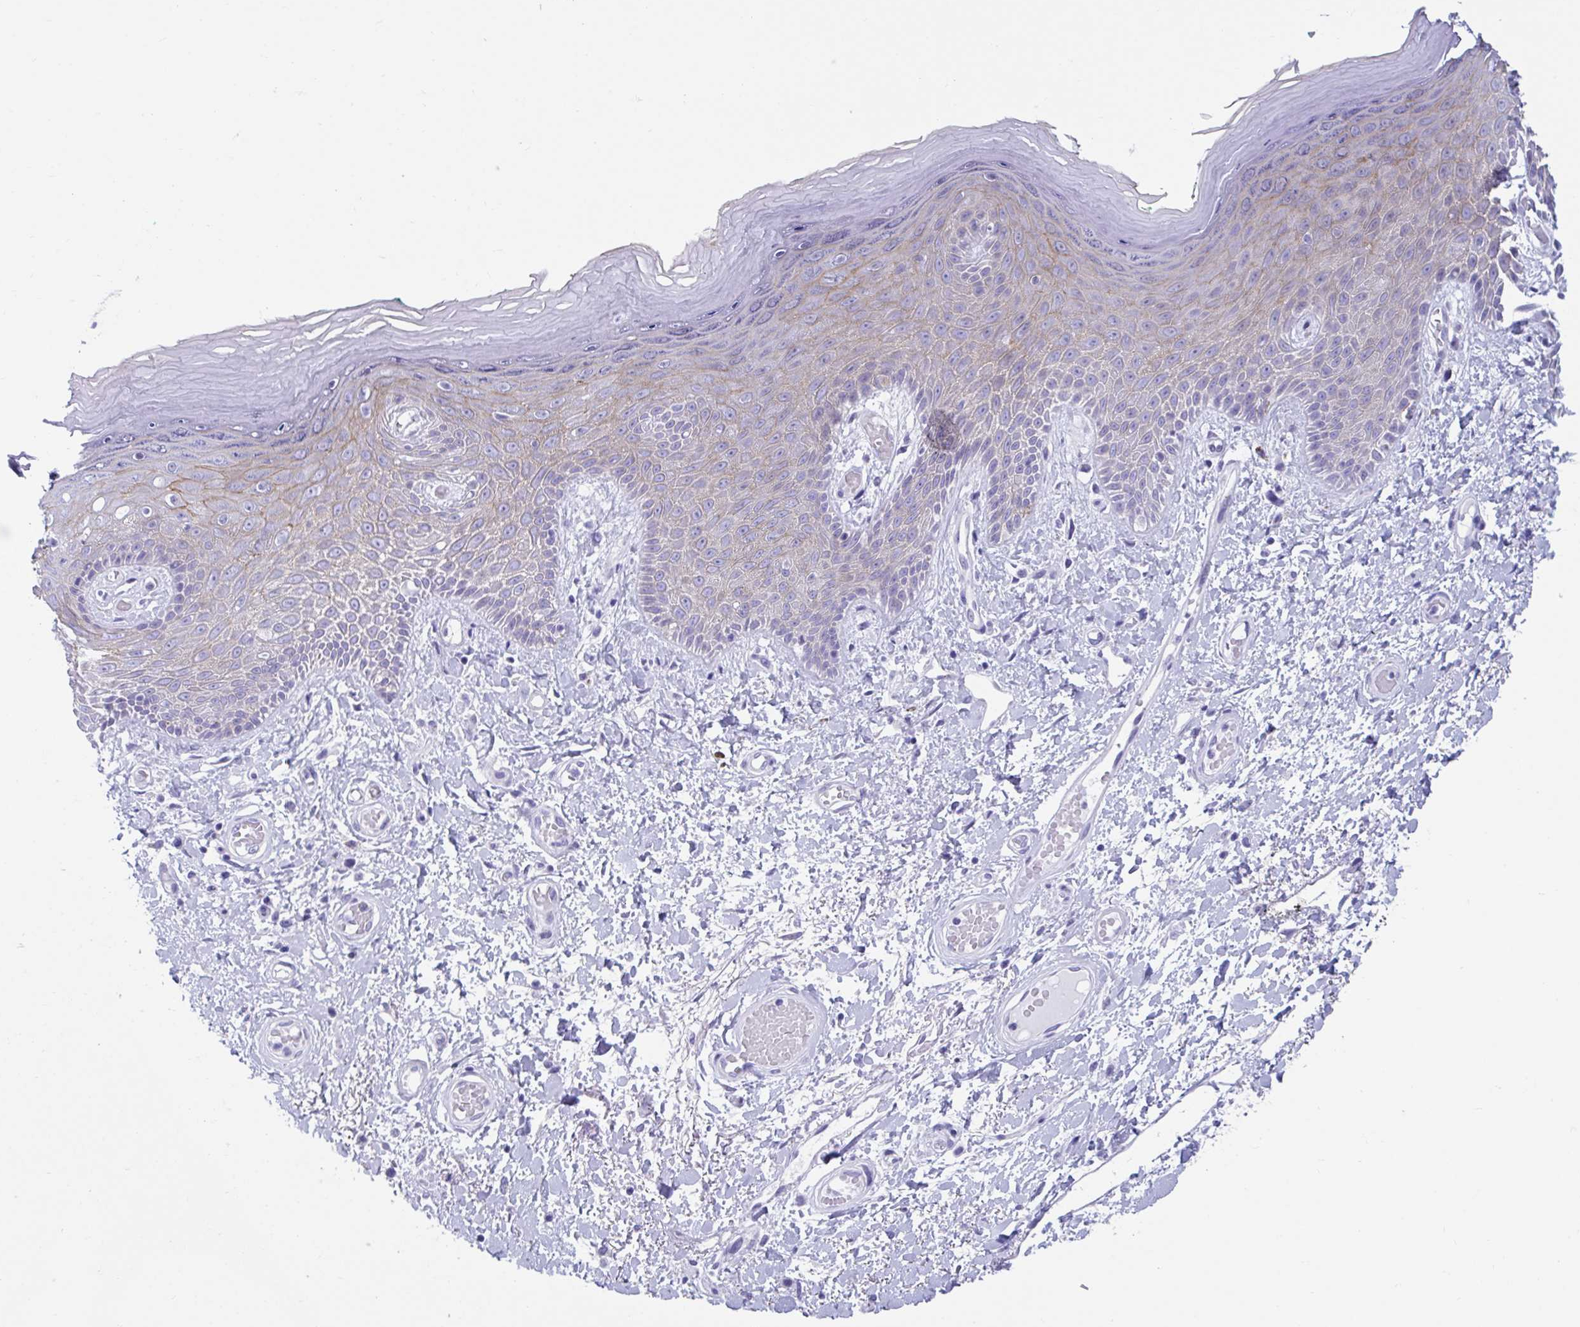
{"staining": {"intensity": "moderate", "quantity": "<25%", "location": "cytoplasmic/membranous"}, "tissue": "skin", "cell_type": "Epidermal cells", "image_type": "normal", "snomed": [{"axis": "morphology", "description": "Normal tissue, NOS"}, {"axis": "topography", "description": "Anal"}, {"axis": "topography", "description": "Peripheral nerve tissue"}], "caption": "The micrograph exhibits a brown stain indicating the presence of a protein in the cytoplasmic/membranous of epidermal cells in skin.", "gene": "TTC30A", "patient": {"sex": "male", "age": 78}}